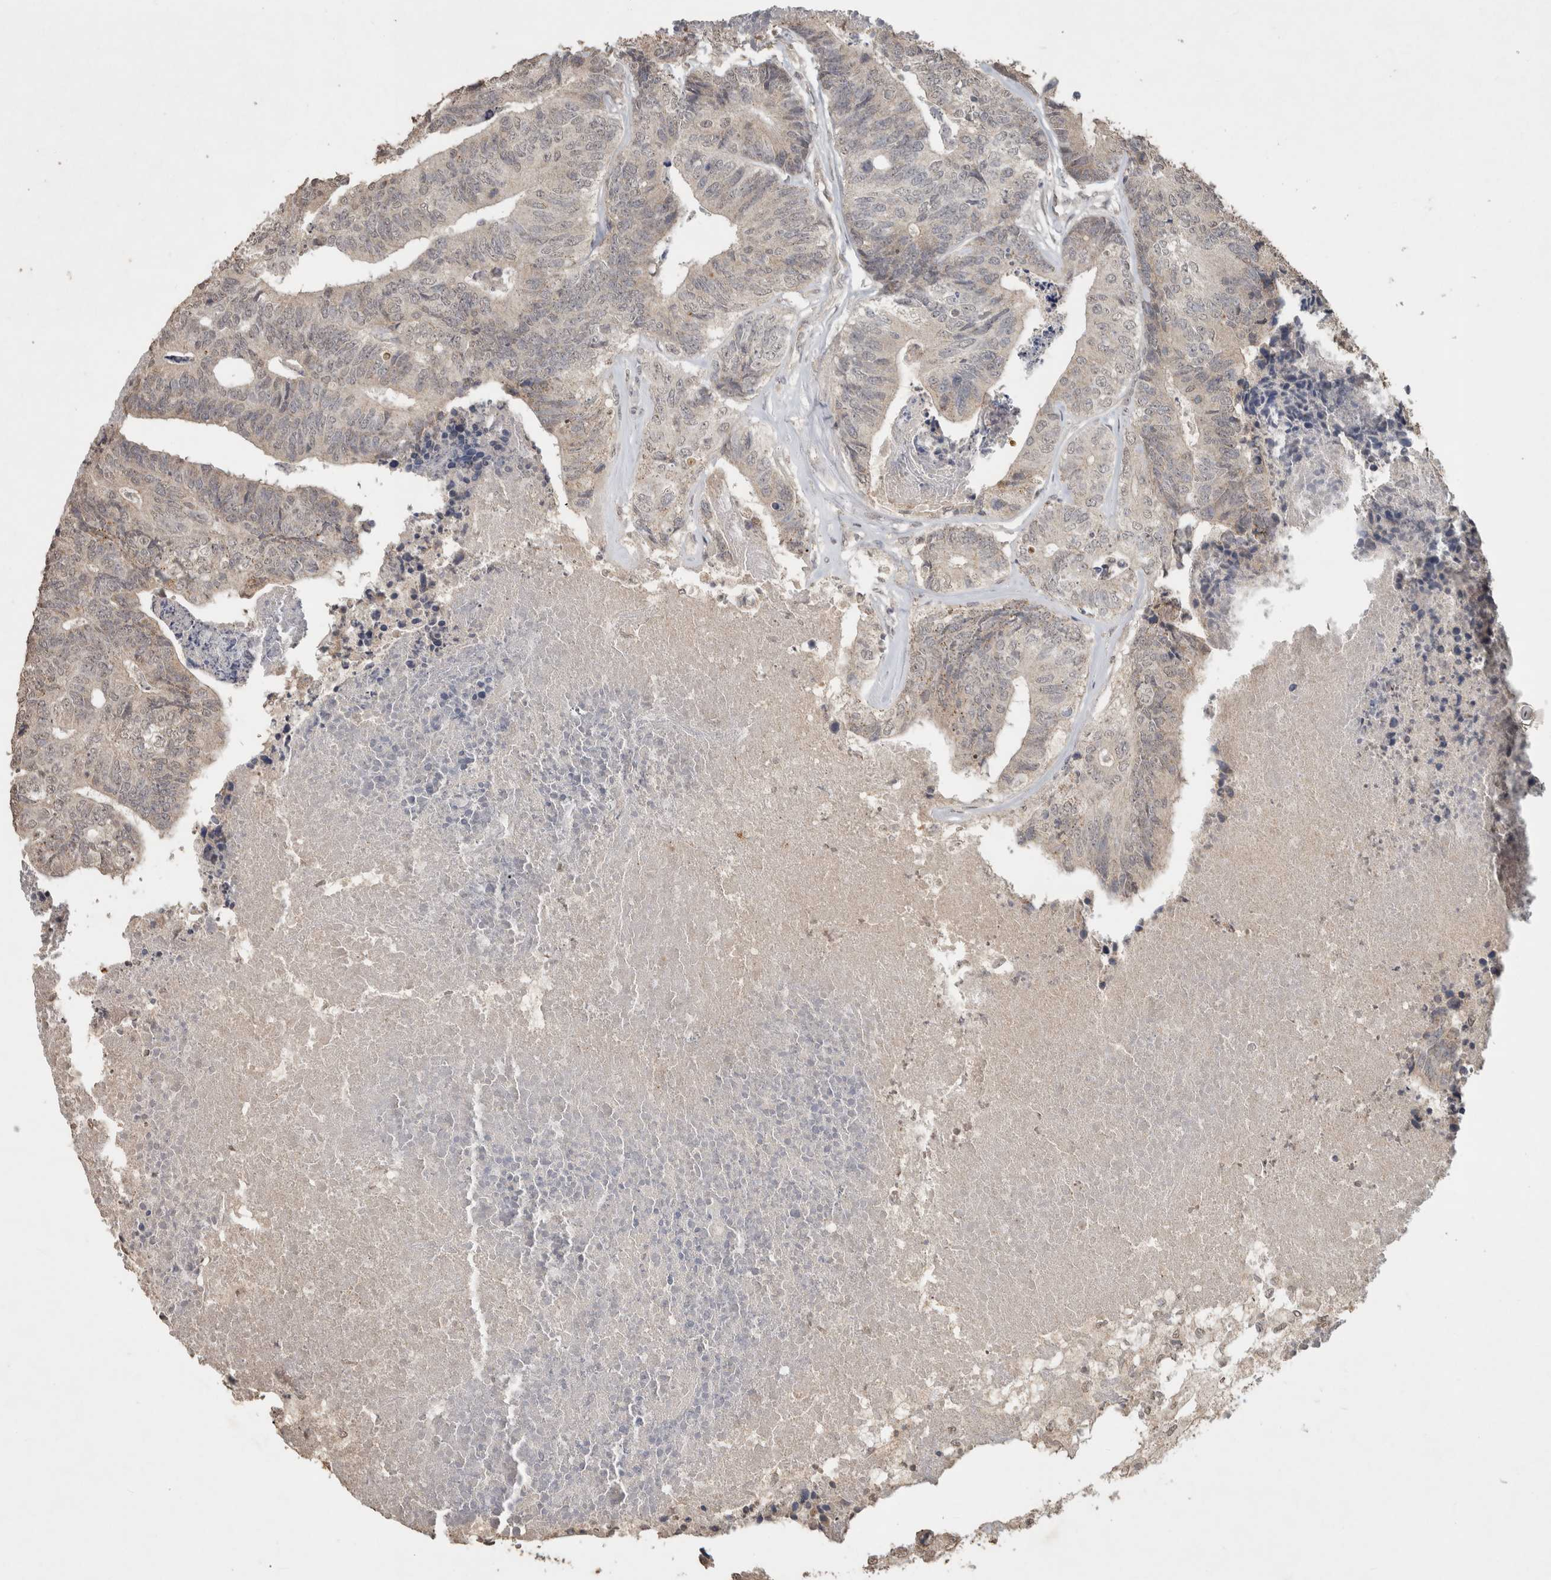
{"staining": {"intensity": "negative", "quantity": "none", "location": "none"}, "tissue": "colorectal cancer", "cell_type": "Tumor cells", "image_type": "cancer", "snomed": [{"axis": "morphology", "description": "Adenocarcinoma, NOS"}, {"axis": "topography", "description": "Colon"}], "caption": "This is an immunohistochemistry photomicrograph of human colorectal adenocarcinoma. There is no staining in tumor cells.", "gene": "FAM3A", "patient": {"sex": "female", "age": 67}}